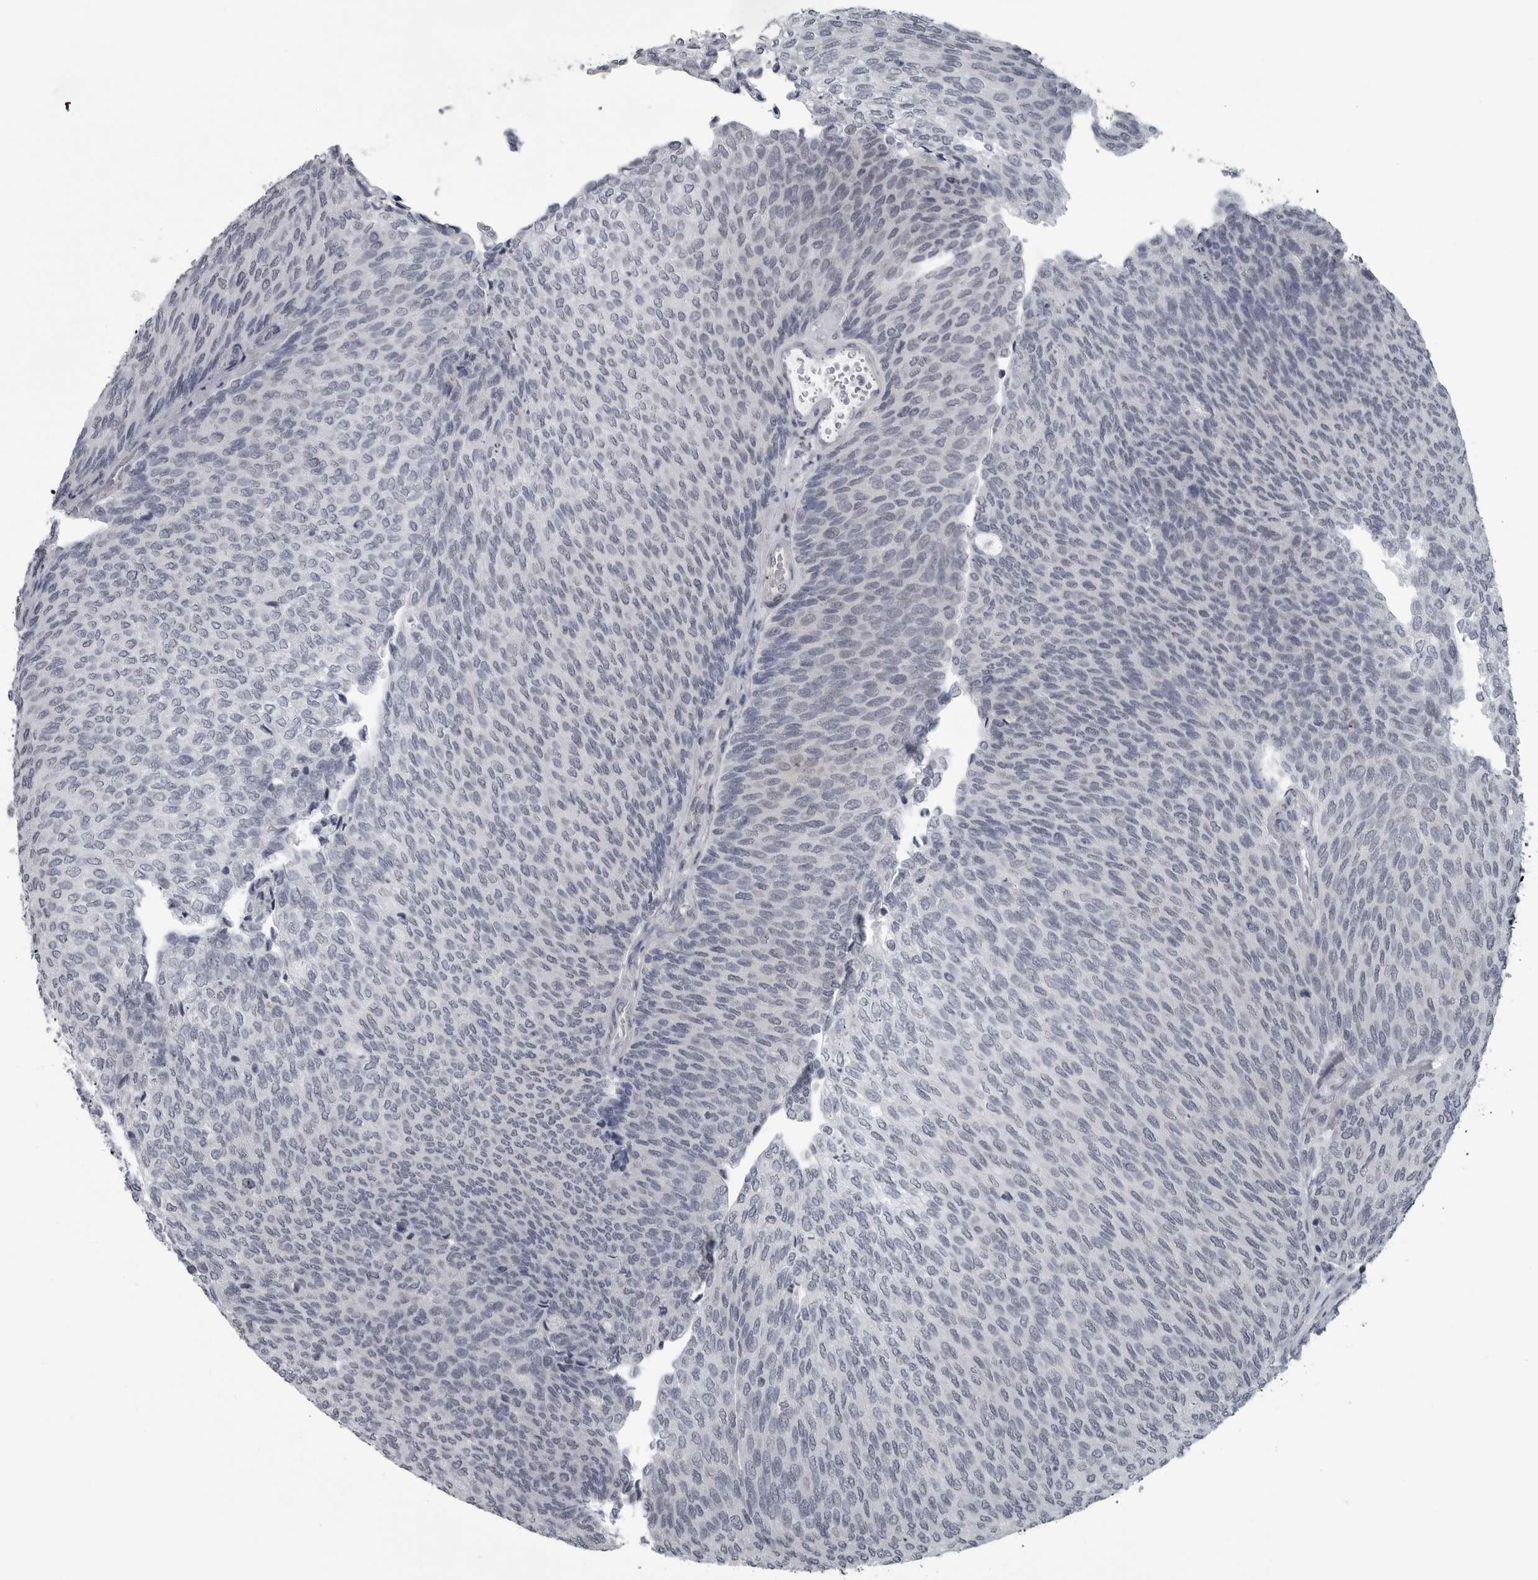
{"staining": {"intensity": "negative", "quantity": "none", "location": "none"}, "tissue": "urothelial cancer", "cell_type": "Tumor cells", "image_type": "cancer", "snomed": [{"axis": "morphology", "description": "Urothelial carcinoma, Low grade"}, {"axis": "topography", "description": "Urinary bladder"}], "caption": "There is no significant staining in tumor cells of urothelial carcinoma (low-grade). Nuclei are stained in blue.", "gene": "LYSMD1", "patient": {"sex": "female", "age": 79}}